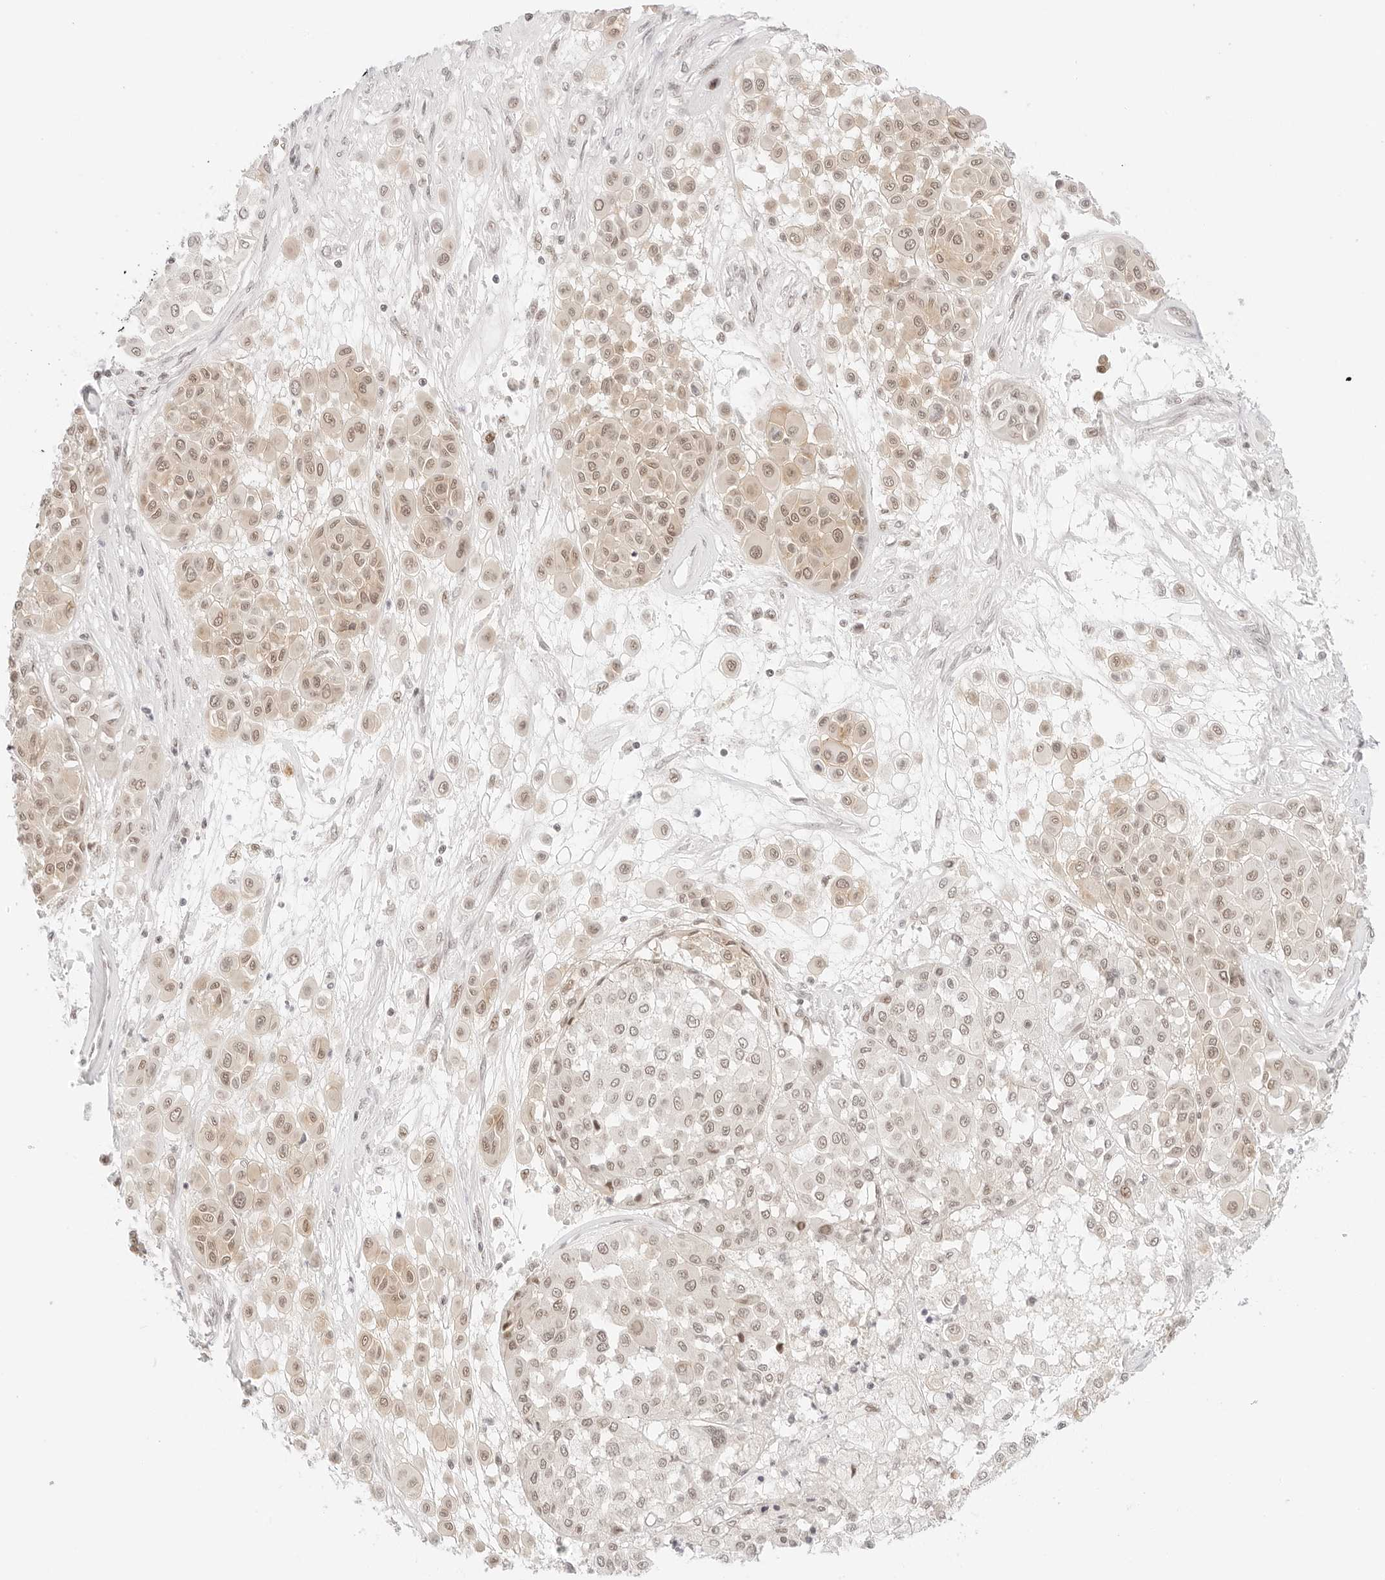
{"staining": {"intensity": "moderate", "quantity": ">75%", "location": "cytoplasmic/membranous,nuclear"}, "tissue": "melanoma", "cell_type": "Tumor cells", "image_type": "cancer", "snomed": [{"axis": "morphology", "description": "Malignant melanoma, Metastatic site"}, {"axis": "topography", "description": "Soft tissue"}], "caption": "Melanoma tissue demonstrates moderate cytoplasmic/membranous and nuclear expression in approximately >75% of tumor cells", "gene": "ITGA6", "patient": {"sex": "male", "age": 41}}